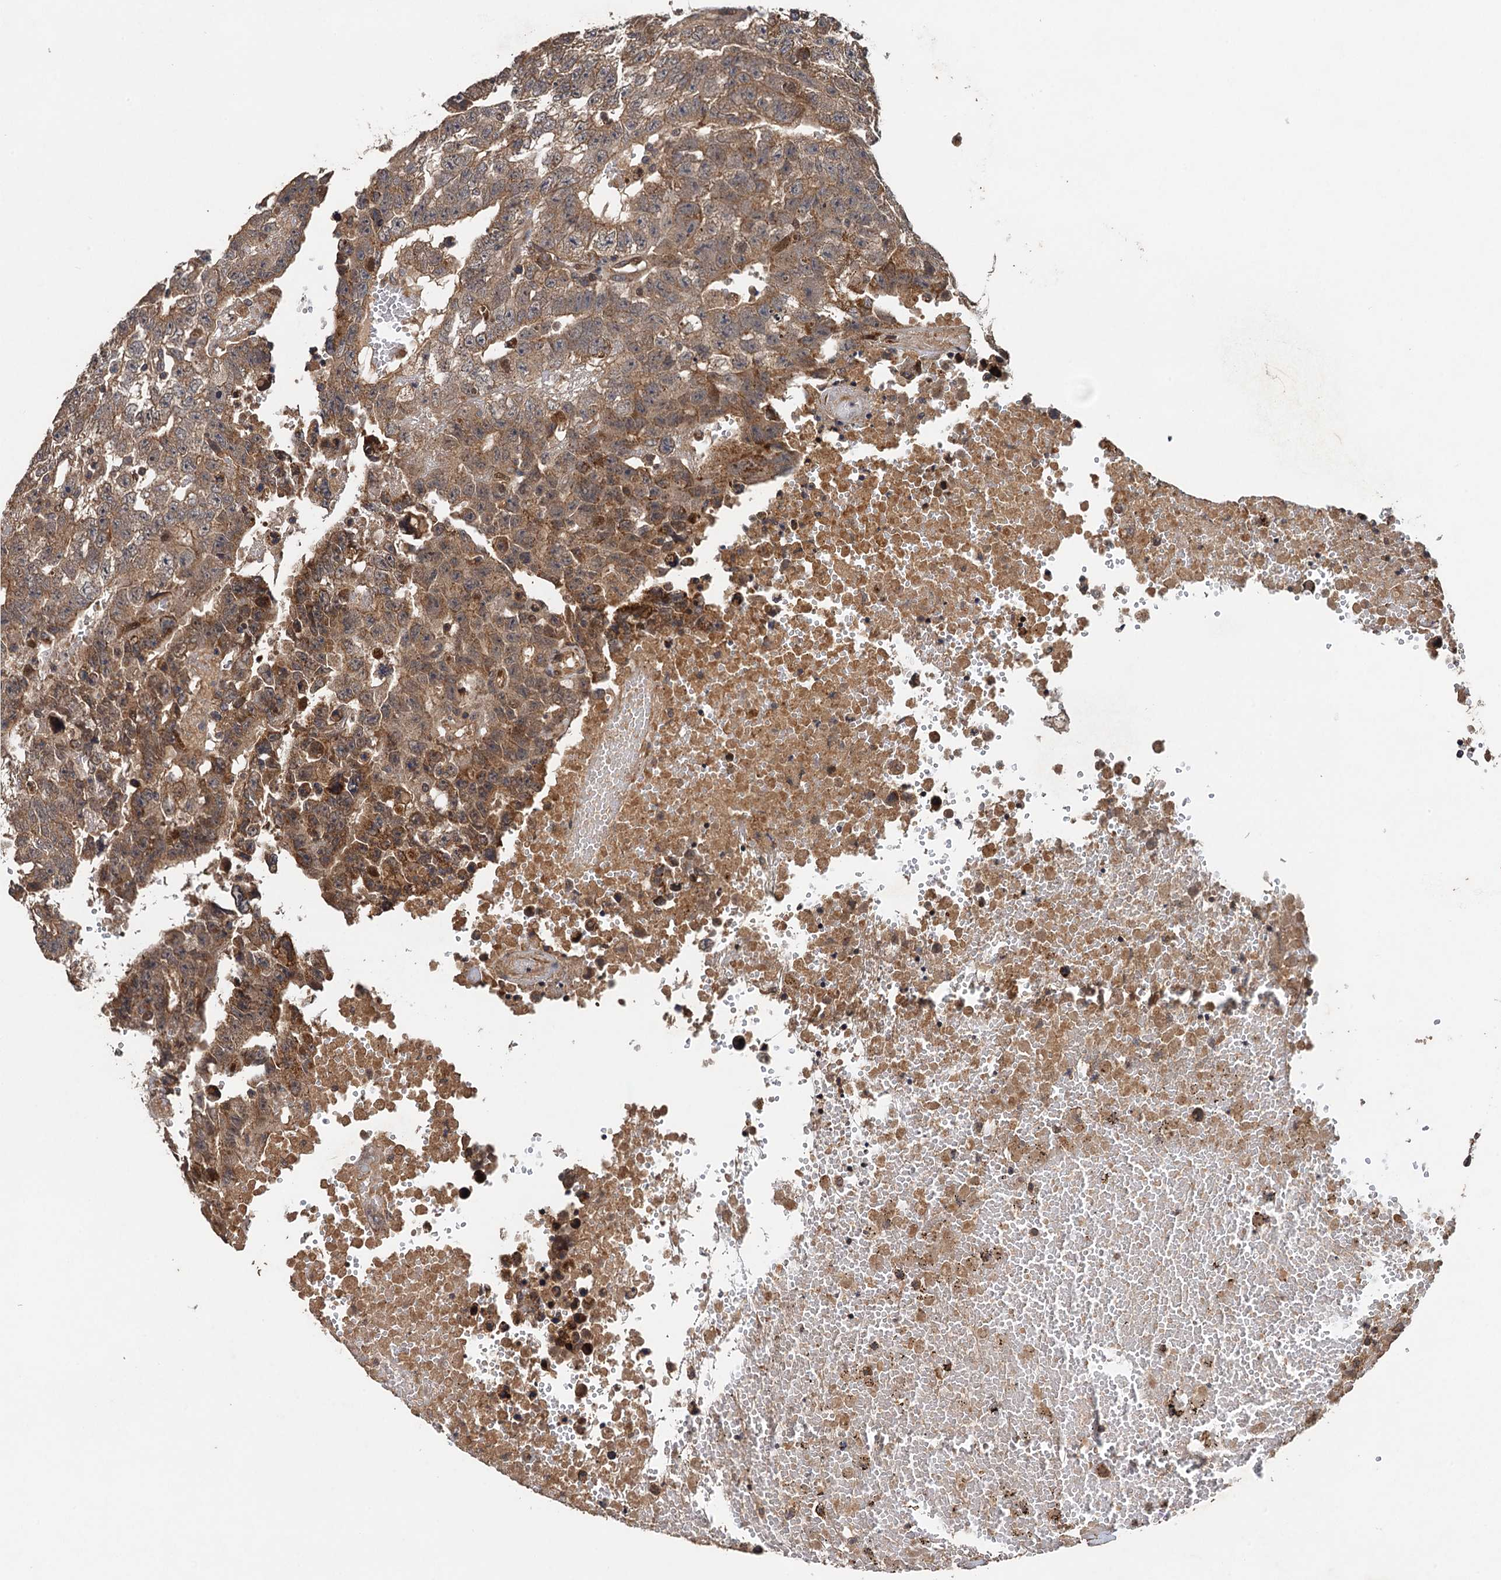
{"staining": {"intensity": "moderate", "quantity": ">75%", "location": "cytoplasmic/membranous"}, "tissue": "testis cancer", "cell_type": "Tumor cells", "image_type": "cancer", "snomed": [{"axis": "morphology", "description": "Carcinoma, Embryonal, NOS"}, {"axis": "topography", "description": "Testis"}], "caption": "Testis embryonal carcinoma was stained to show a protein in brown. There is medium levels of moderate cytoplasmic/membranous expression in approximately >75% of tumor cells. The staining was performed using DAB (3,3'-diaminobenzidine) to visualize the protein expression in brown, while the nuclei were stained in blue with hematoxylin (Magnification: 20x).", "gene": "TMEM39B", "patient": {"sex": "male", "age": 25}}